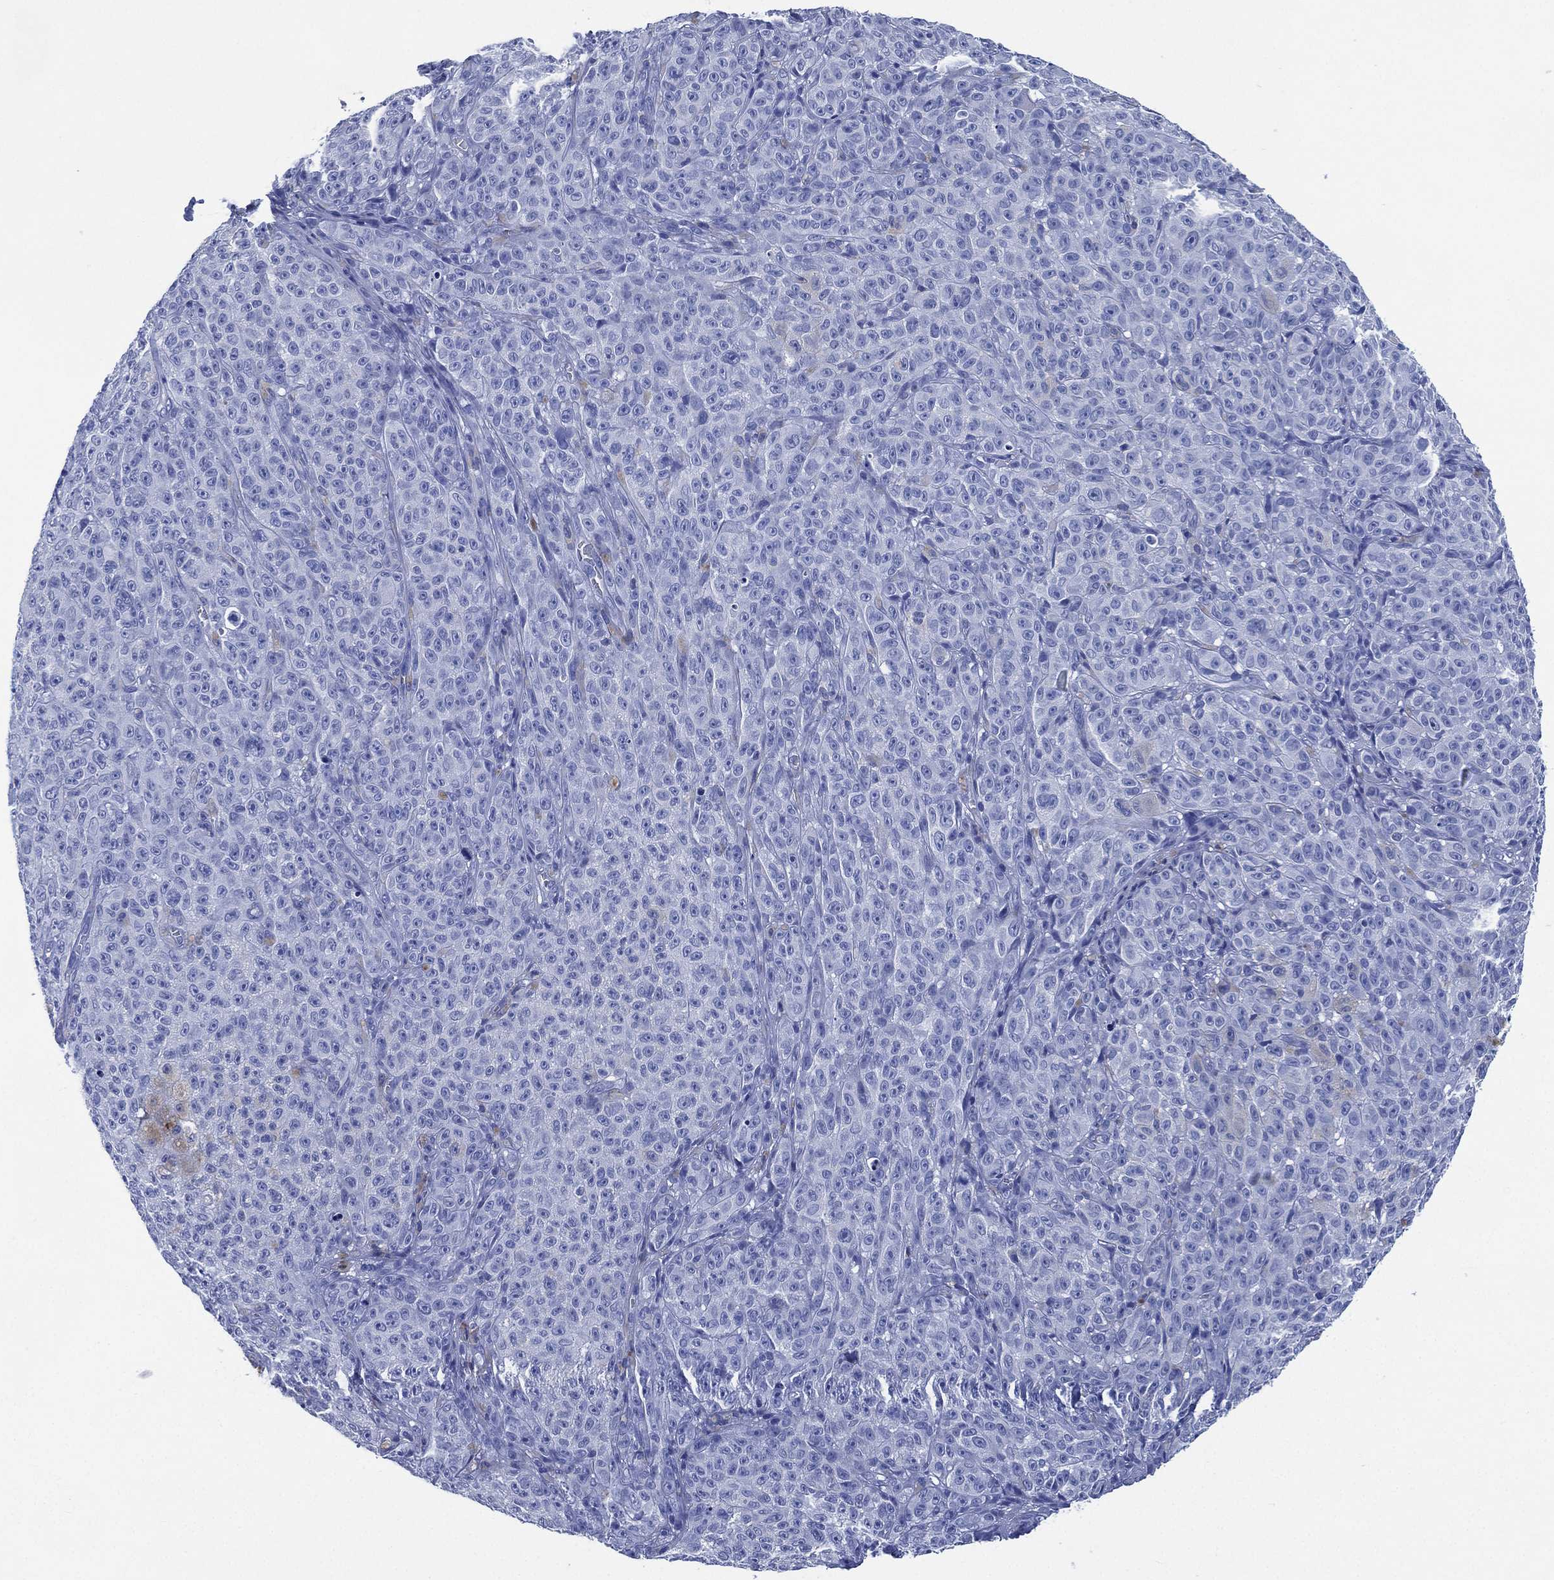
{"staining": {"intensity": "negative", "quantity": "none", "location": "none"}, "tissue": "melanoma", "cell_type": "Tumor cells", "image_type": "cancer", "snomed": [{"axis": "morphology", "description": "Malignant melanoma, NOS"}, {"axis": "topography", "description": "Skin"}], "caption": "An image of human melanoma is negative for staining in tumor cells.", "gene": "SIGLECL1", "patient": {"sex": "female", "age": 82}}